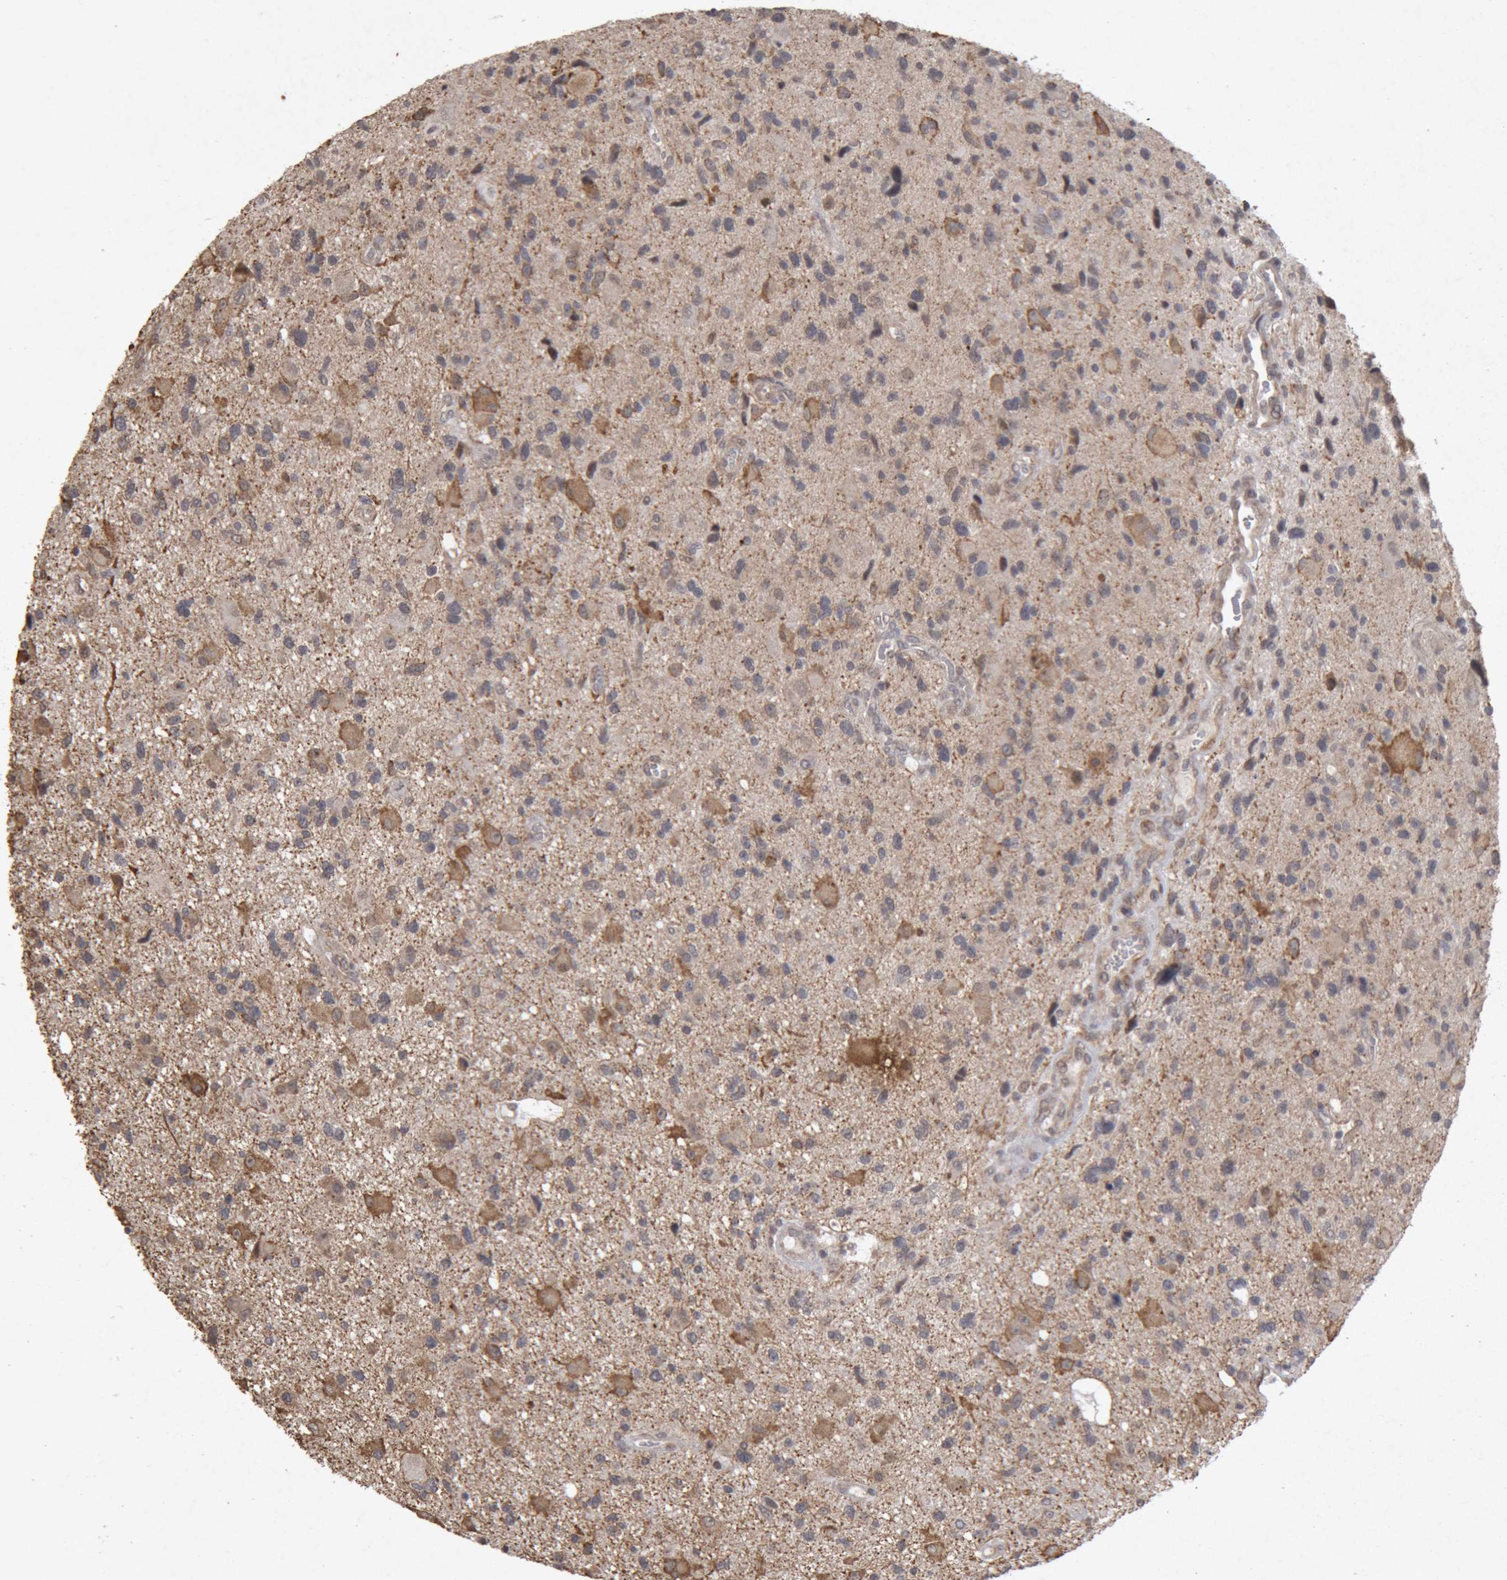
{"staining": {"intensity": "moderate", "quantity": "<25%", "location": "cytoplasmic/membranous"}, "tissue": "glioma", "cell_type": "Tumor cells", "image_type": "cancer", "snomed": [{"axis": "morphology", "description": "Glioma, malignant, High grade"}, {"axis": "topography", "description": "Brain"}], "caption": "IHC photomicrograph of human glioma stained for a protein (brown), which demonstrates low levels of moderate cytoplasmic/membranous staining in approximately <25% of tumor cells.", "gene": "MEP1A", "patient": {"sex": "male", "age": 33}}